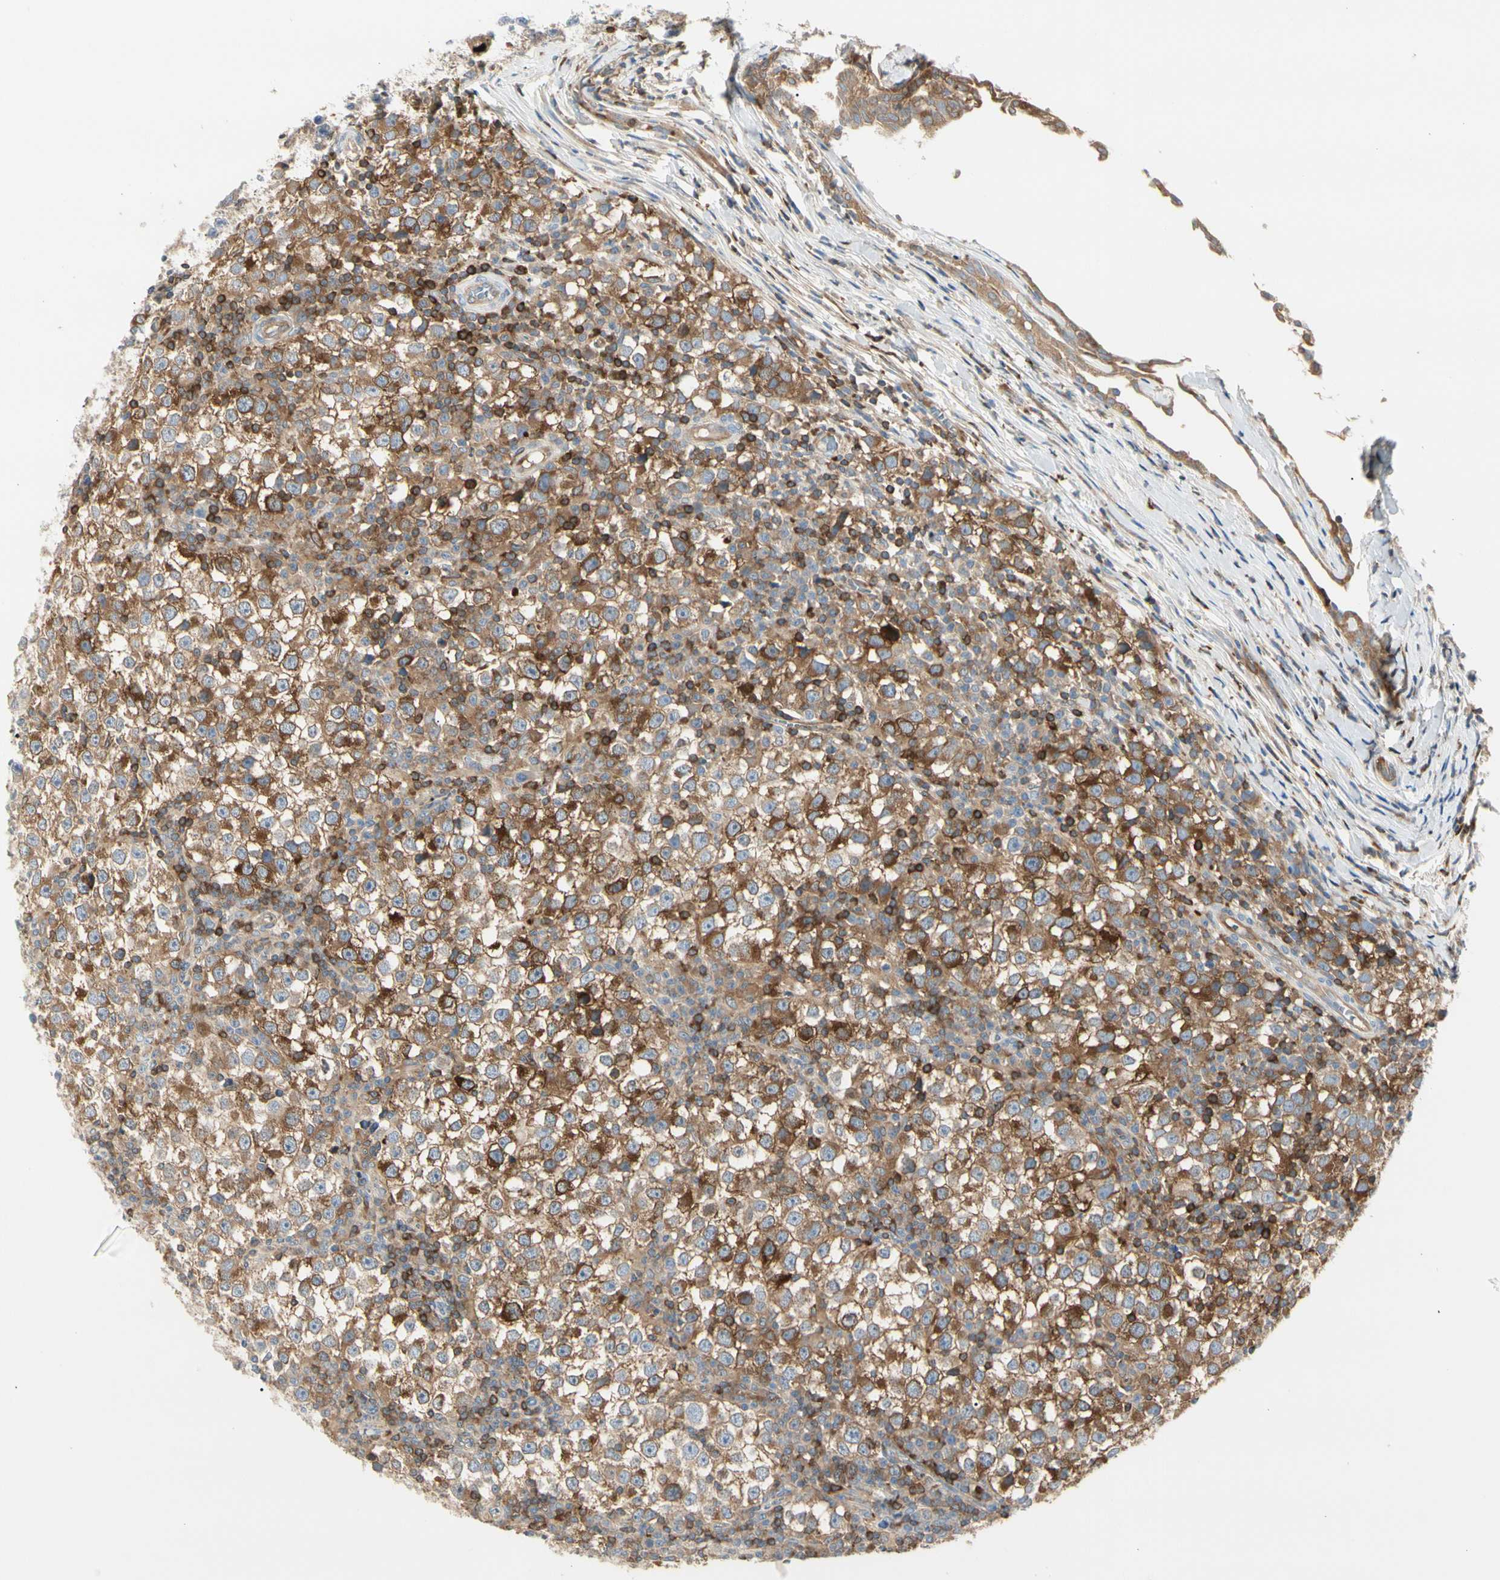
{"staining": {"intensity": "strong", "quantity": ">75%", "location": "cytoplasmic/membranous"}, "tissue": "testis cancer", "cell_type": "Tumor cells", "image_type": "cancer", "snomed": [{"axis": "morphology", "description": "Seminoma, NOS"}, {"axis": "topography", "description": "Testis"}], "caption": "Strong cytoplasmic/membranous positivity for a protein is present in approximately >75% of tumor cells of testis cancer using IHC.", "gene": "NFKB2", "patient": {"sex": "male", "age": 65}}